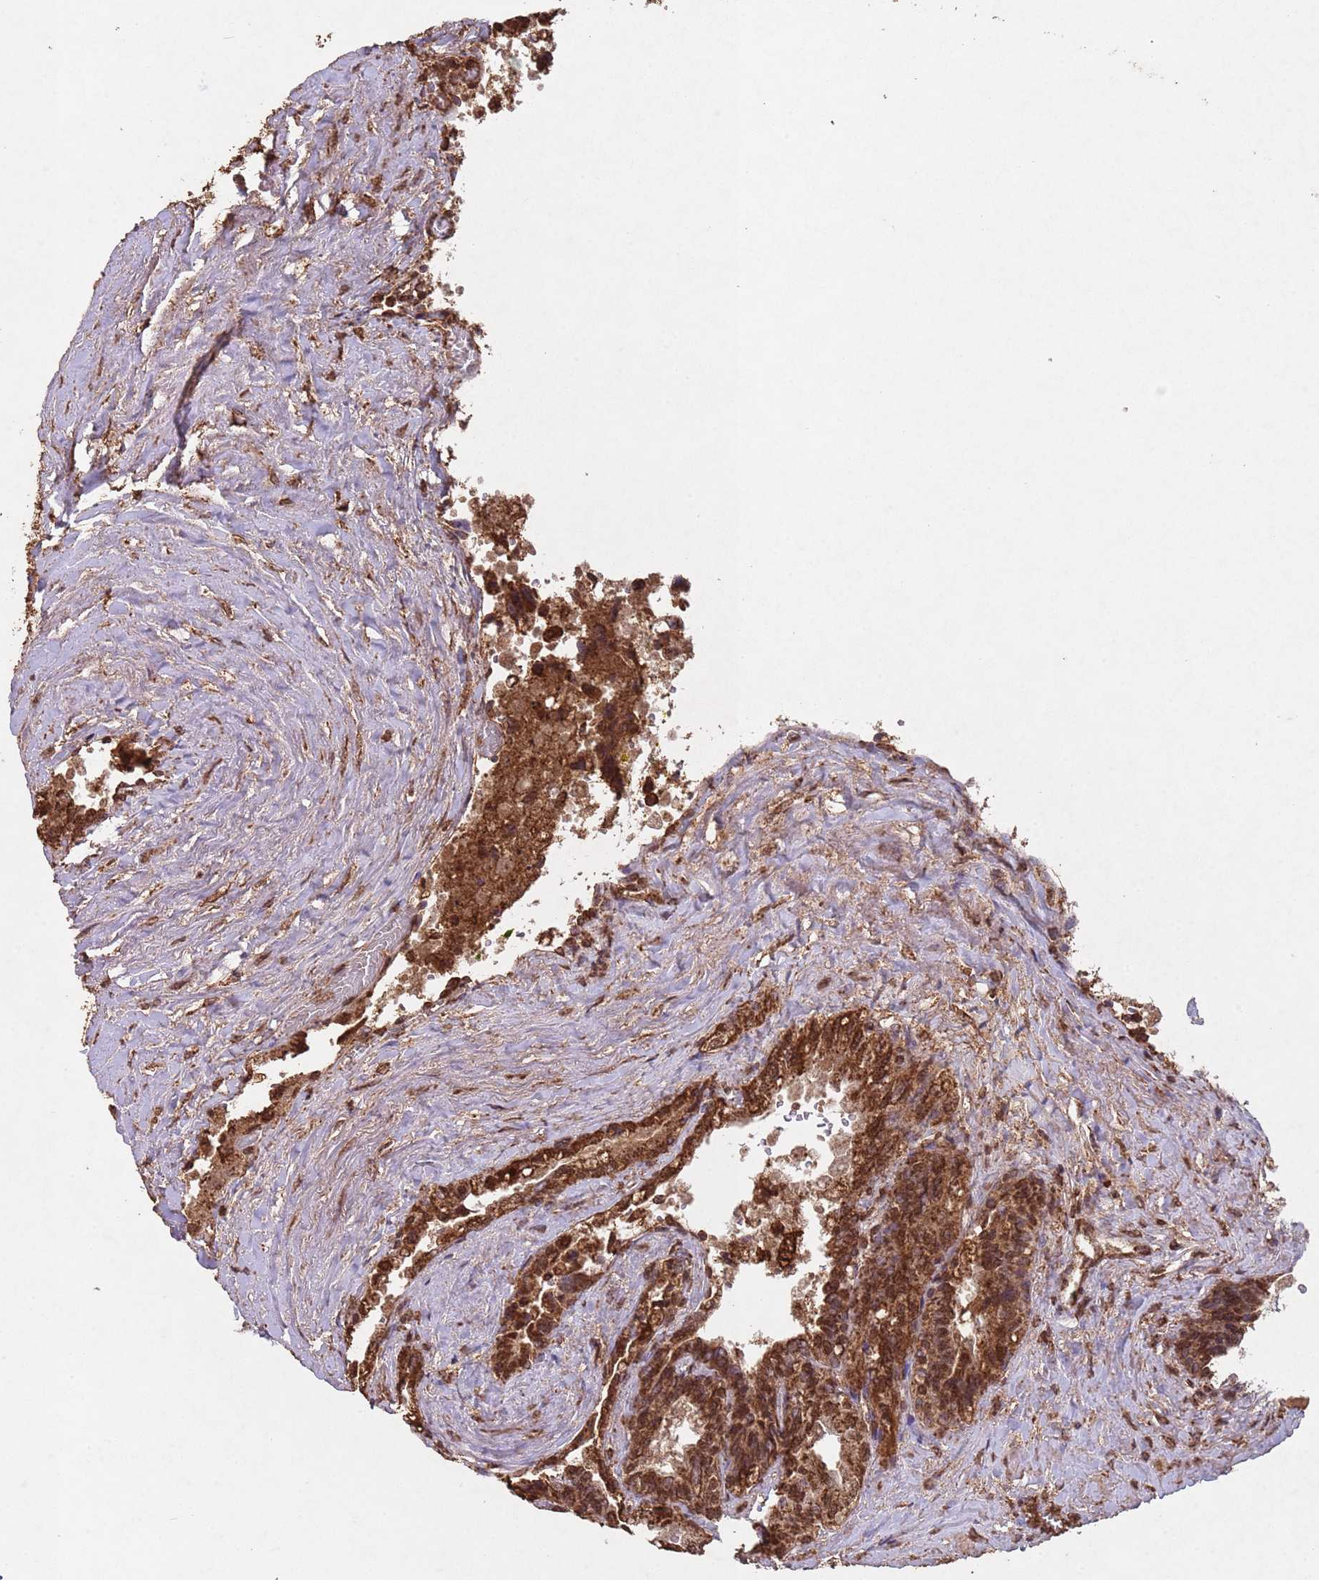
{"staining": {"intensity": "strong", "quantity": ">75%", "location": "cytoplasmic/membranous,nuclear"}, "tissue": "seminal vesicle", "cell_type": "Glandular cells", "image_type": "normal", "snomed": [{"axis": "morphology", "description": "Normal tissue, NOS"}, {"axis": "topography", "description": "Seminal veicle"}, {"axis": "topography", "description": "Peripheral nerve tissue"}], "caption": "Immunohistochemical staining of normal seminal vesicle displays high levels of strong cytoplasmic/membranous,nuclear expression in about >75% of glandular cells.", "gene": "HDAC10", "patient": {"sex": "male", "age": 60}}